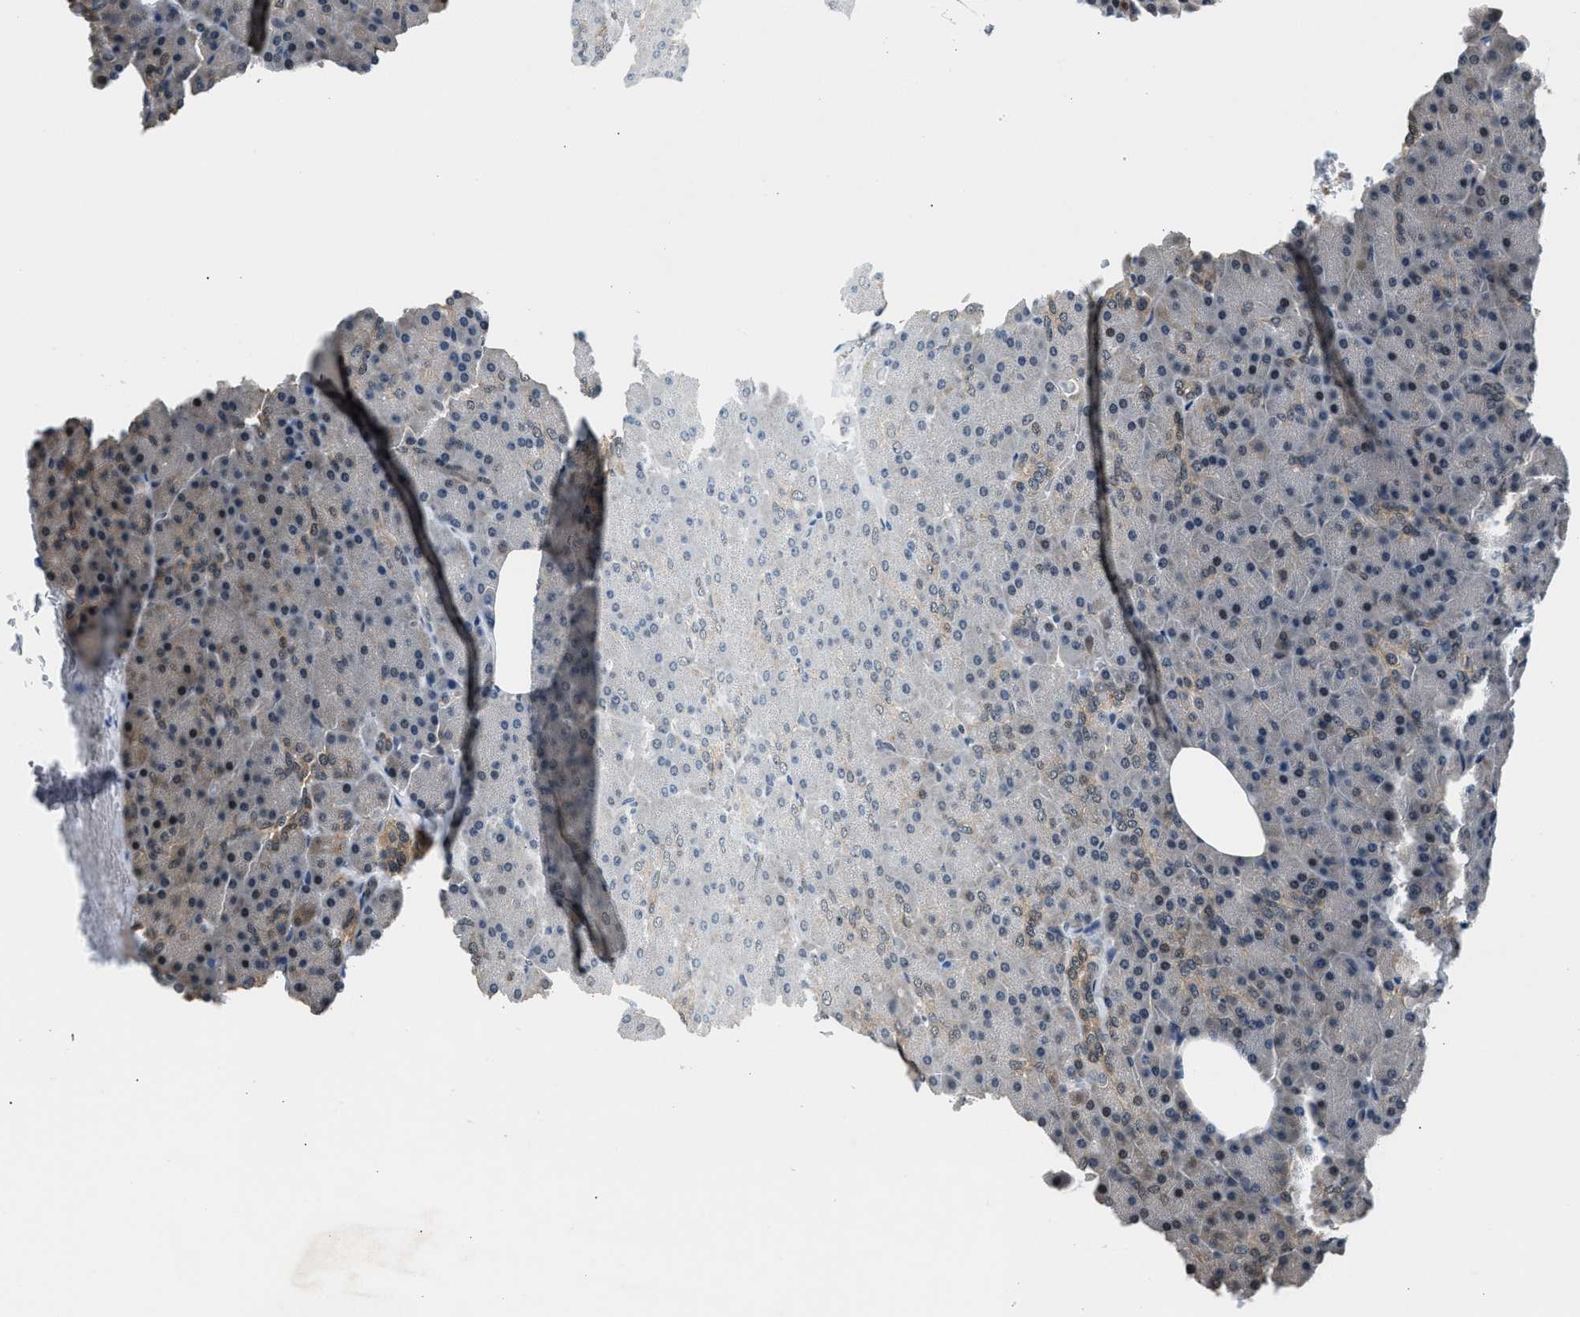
{"staining": {"intensity": "weak", "quantity": "25%-75%", "location": "cytoplasmic/membranous"}, "tissue": "pancreas", "cell_type": "Exocrine glandular cells", "image_type": "normal", "snomed": [{"axis": "morphology", "description": "Normal tissue, NOS"}, {"axis": "topography", "description": "Pancreas"}], "caption": "Human pancreas stained for a protein (brown) shows weak cytoplasmic/membranous positive expression in about 25%-75% of exocrine glandular cells.", "gene": "RBM33", "patient": {"sex": "female", "age": 35}}